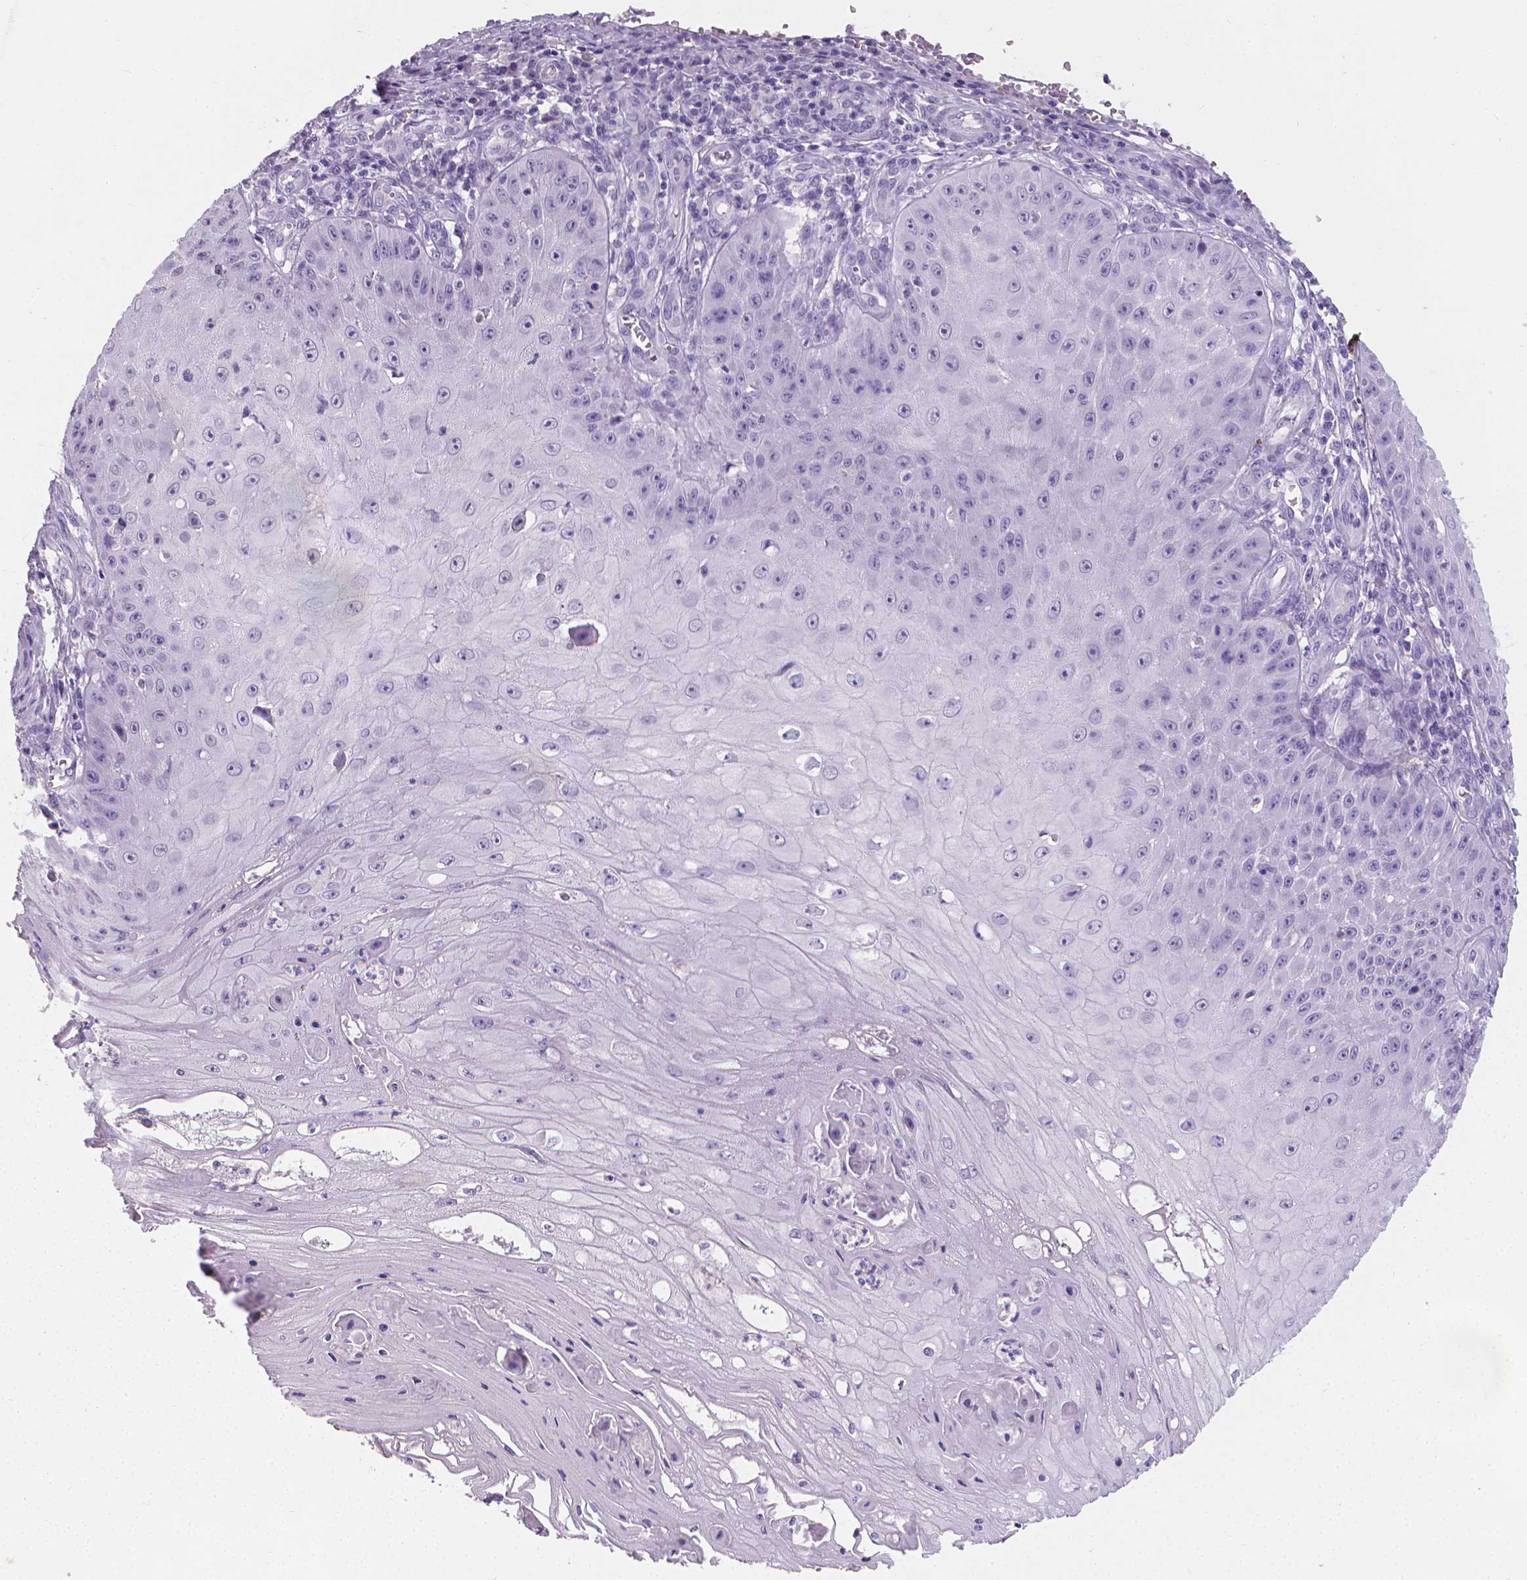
{"staining": {"intensity": "negative", "quantity": "none", "location": "none"}, "tissue": "skin cancer", "cell_type": "Tumor cells", "image_type": "cancer", "snomed": [{"axis": "morphology", "description": "Squamous cell carcinoma, NOS"}, {"axis": "topography", "description": "Skin"}], "caption": "DAB immunohistochemical staining of human skin squamous cell carcinoma displays no significant positivity in tumor cells.", "gene": "XPNPEP2", "patient": {"sex": "male", "age": 70}}